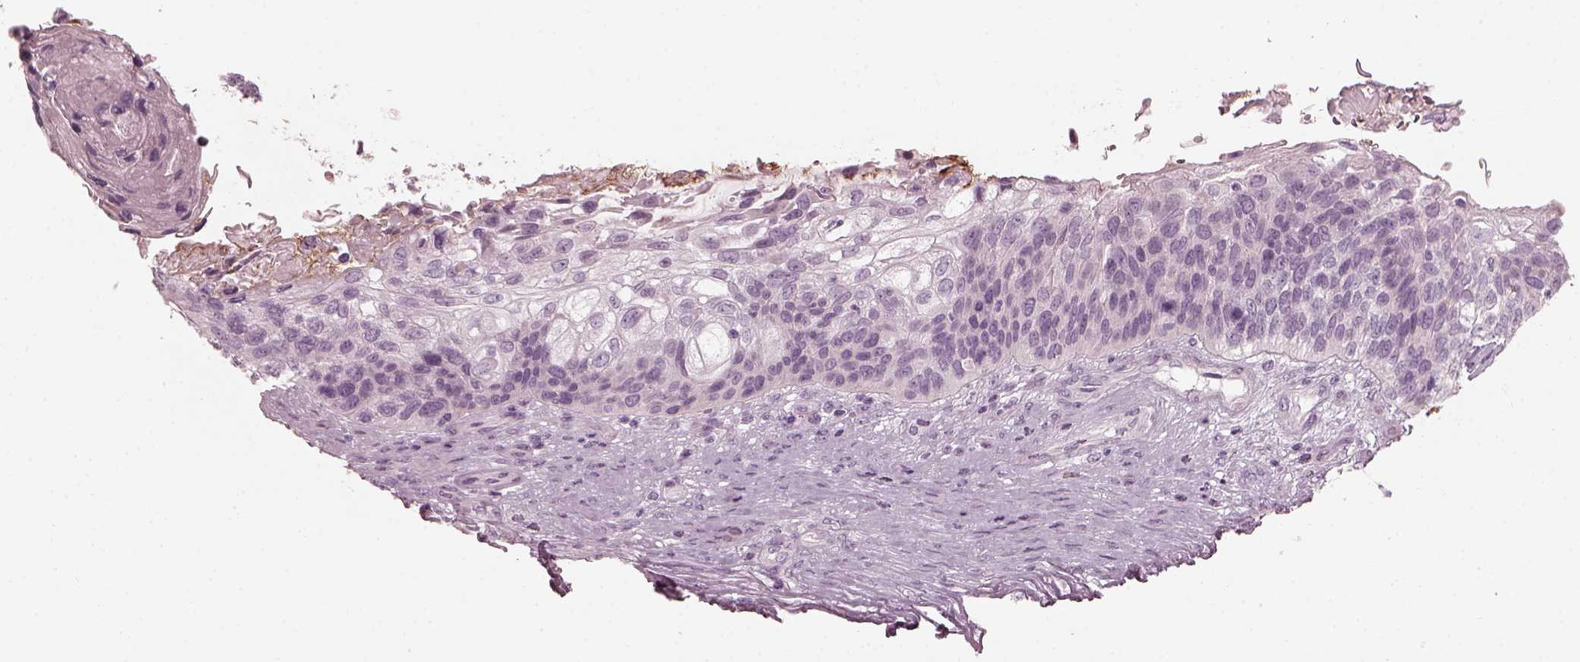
{"staining": {"intensity": "negative", "quantity": "none", "location": "none"}, "tissue": "lung cancer", "cell_type": "Tumor cells", "image_type": "cancer", "snomed": [{"axis": "morphology", "description": "Squamous cell carcinoma, NOS"}, {"axis": "topography", "description": "Lung"}], "caption": "The image shows no significant staining in tumor cells of lung cancer (squamous cell carcinoma).", "gene": "SAXO2", "patient": {"sex": "male", "age": 69}}